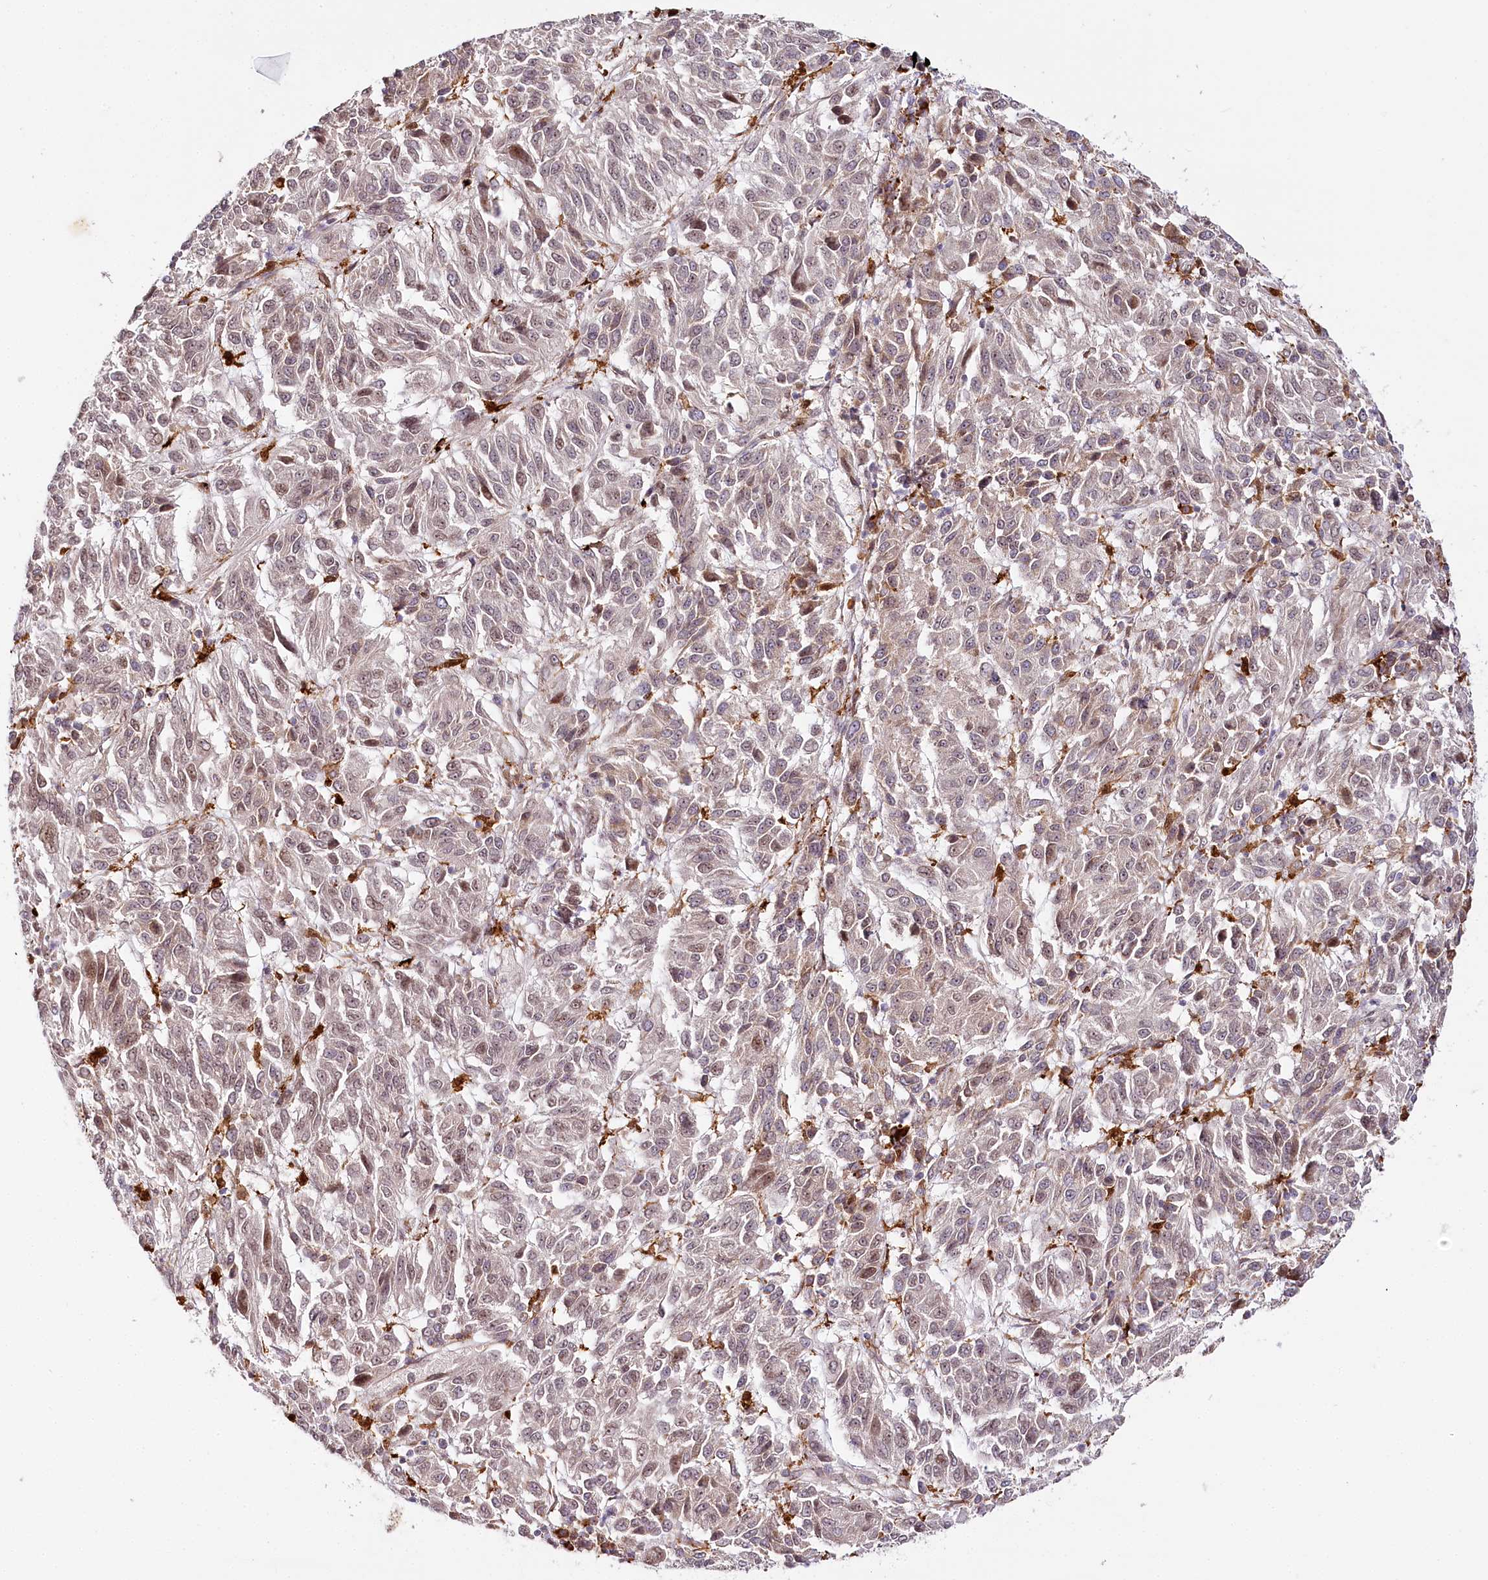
{"staining": {"intensity": "weak", "quantity": "<25%", "location": "cytoplasmic/membranous,nuclear"}, "tissue": "melanoma", "cell_type": "Tumor cells", "image_type": "cancer", "snomed": [{"axis": "morphology", "description": "Malignant melanoma, Metastatic site"}, {"axis": "topography", "description": "Lung"}], "caption": "There is no significant positivity in tumor cells of malignant melanoma (metastatic site).", "gene": "WDR36", "patient": {"sex": "male", "age": 64}}